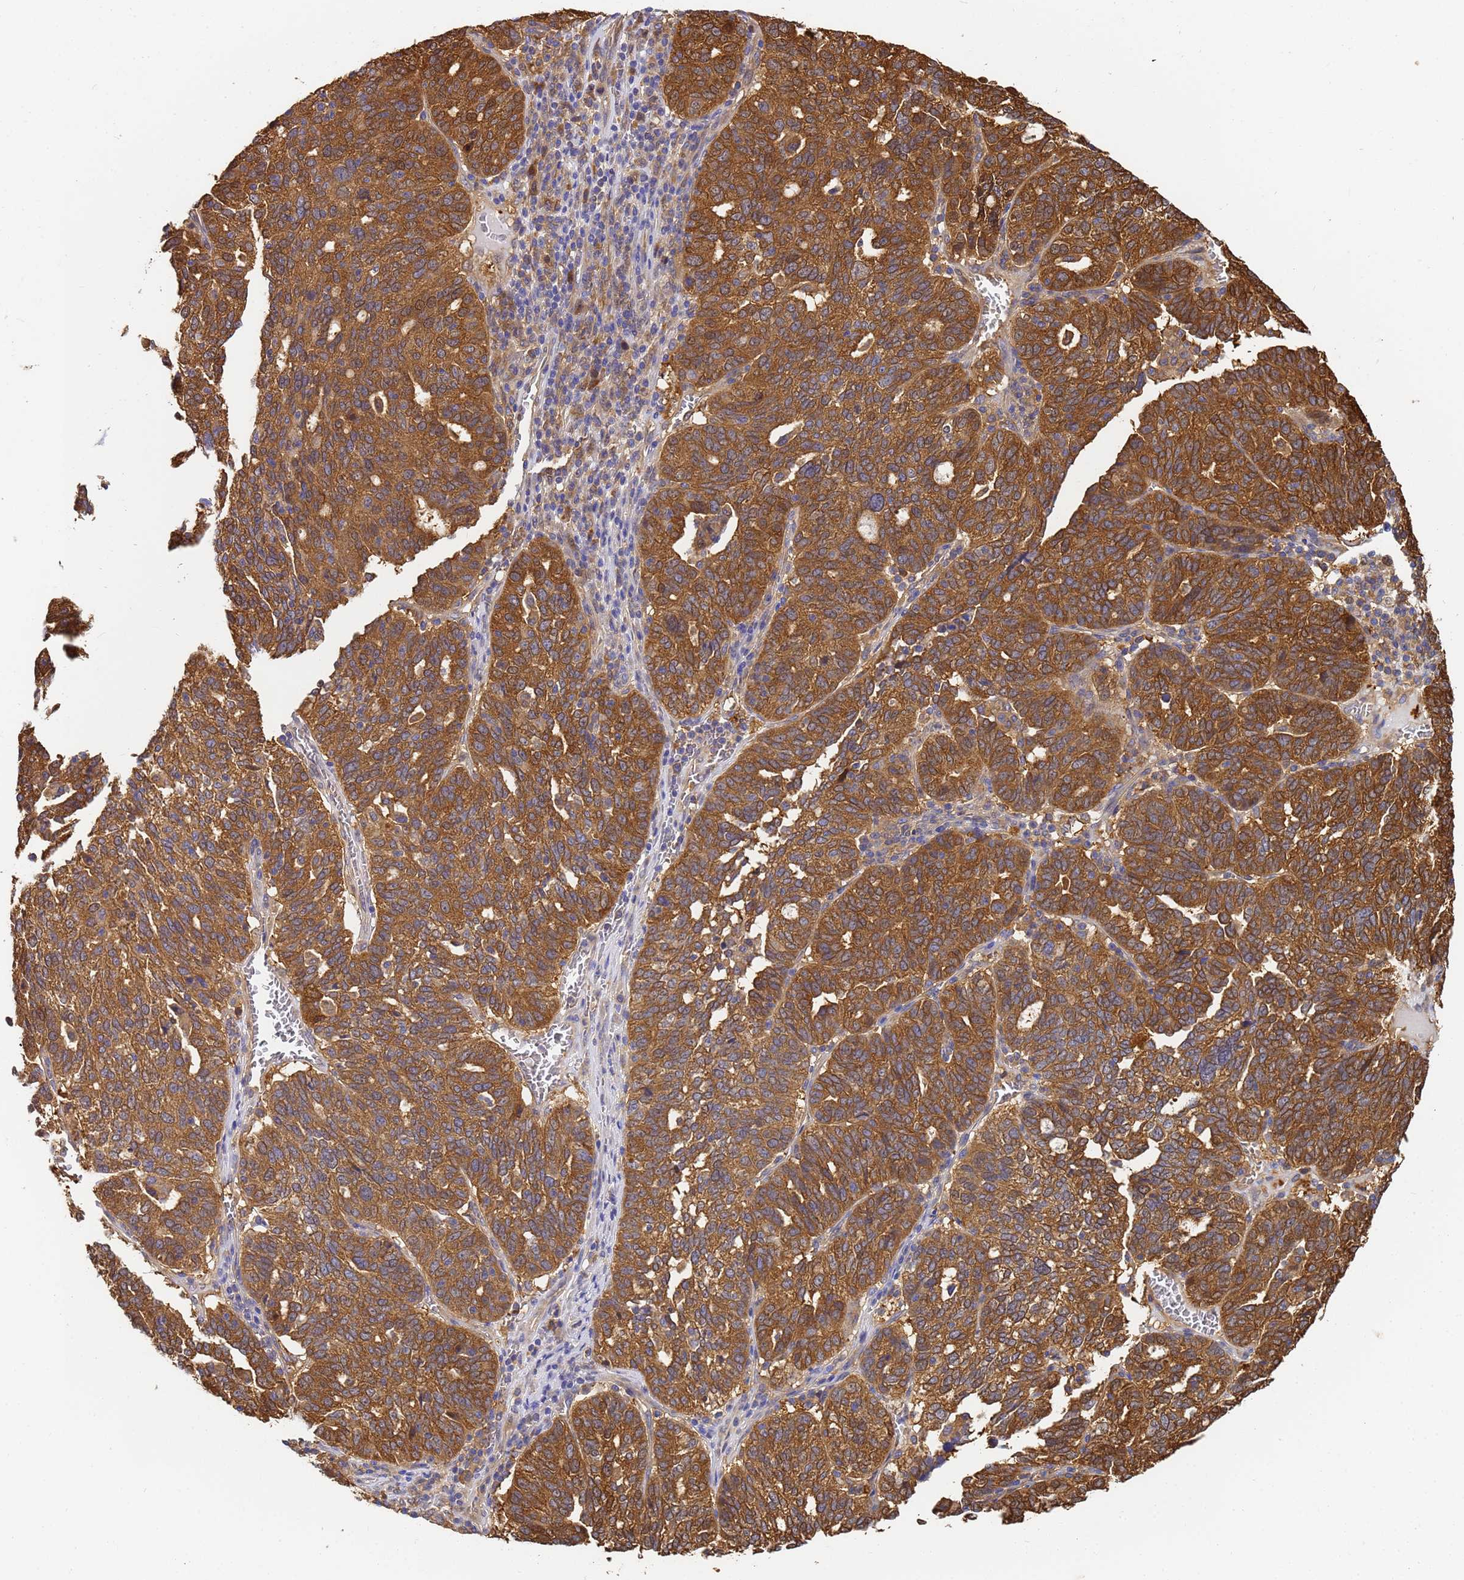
{"staining": {"intensity": "moderate", "quantity": ">75%", "location": "cytoplasmic/membranous"}, "tissue": "ovarian cancer", "cell_type": "Tumor cells", "image_type": "cancer", "snomed": [{"axis": "morphology", "description": "Cystadenocarcinoma, serous, NOS"}, {"axis": "topography", "description": "Ovary"}], "caption": "Human serous cystadenocarcinoma (ovarian) stained with a protein marker displays moderate staining in tumor cells.", "gene": "NME1-NME2", "patient": {"sex": "female", "age": 59}}